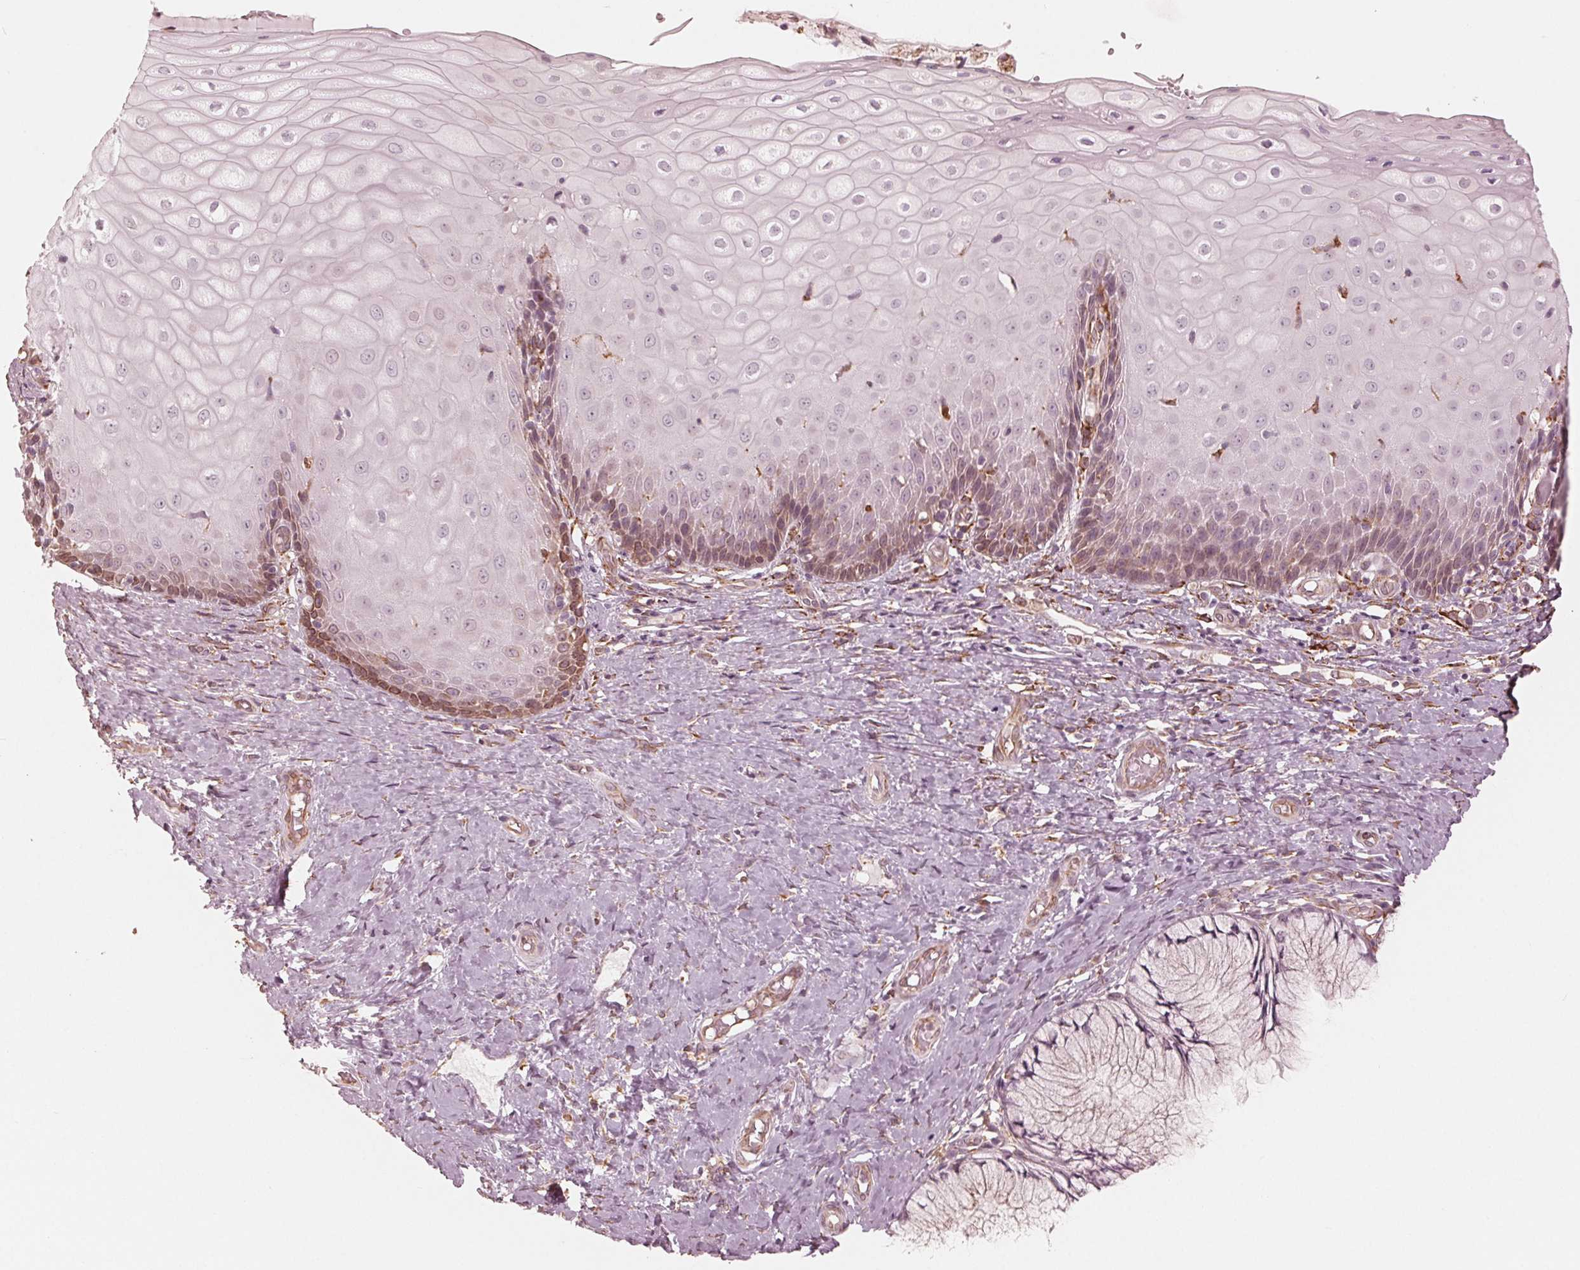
{"staining": {"intensity": "negative", "quantity": "none", "location": "none"}, "tissue": "cervix", "cell_type": "Glandular cells", "image_type": "normal", "snomed": [{"axis": "morphology", "description": "Normal tissue, NOS"}, {"axis": "topography", "description": "Cervix"}], "caption": "Immunohistochemical staining of benign cervix reveals no significant expression in glandular cells.", "gene": "IKBIP", "patient": {"sex": "female", "age": 37}}